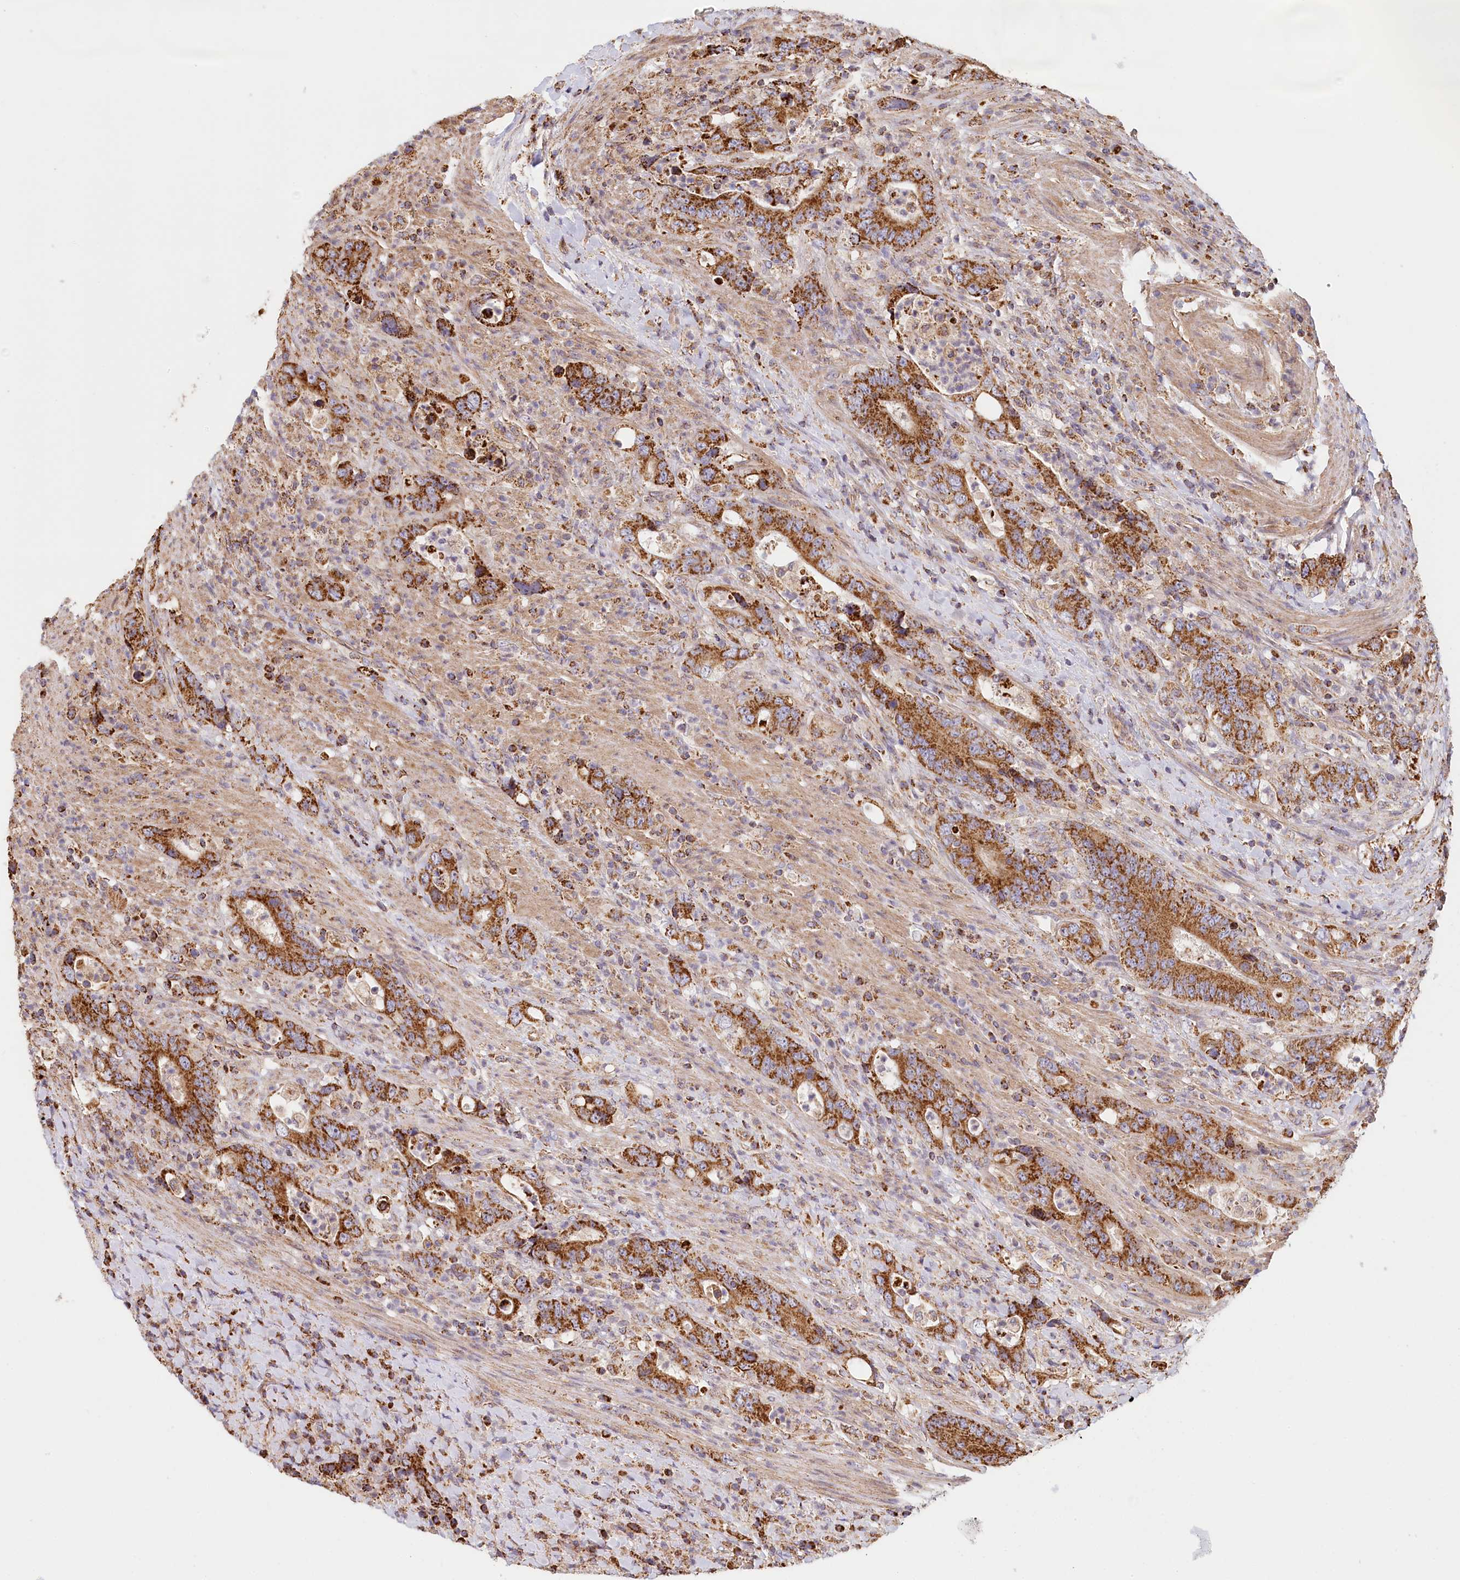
{"staining": {"intensity": "strong", "quantity": ">75%", "location": "cytoplasmic/membranous"}, "tissue": "colorectal cancer", "cell_type": "Tumor cells", "image_type": "cancer", "snomed": [{"axis": "morphology", "description": "Adenocarcinoma, NOS"}, {"axis": "topography", "description": "Colon"}], "caption": "Adenocarcinoma (colorectal) was stained to show a protein in brown. There is high levels of strong cytoplasmic/membranous positivity in approximately >75% of tumor cells.", "gene": "UMPS", "patient": {"sex": "female", "age": 75}}